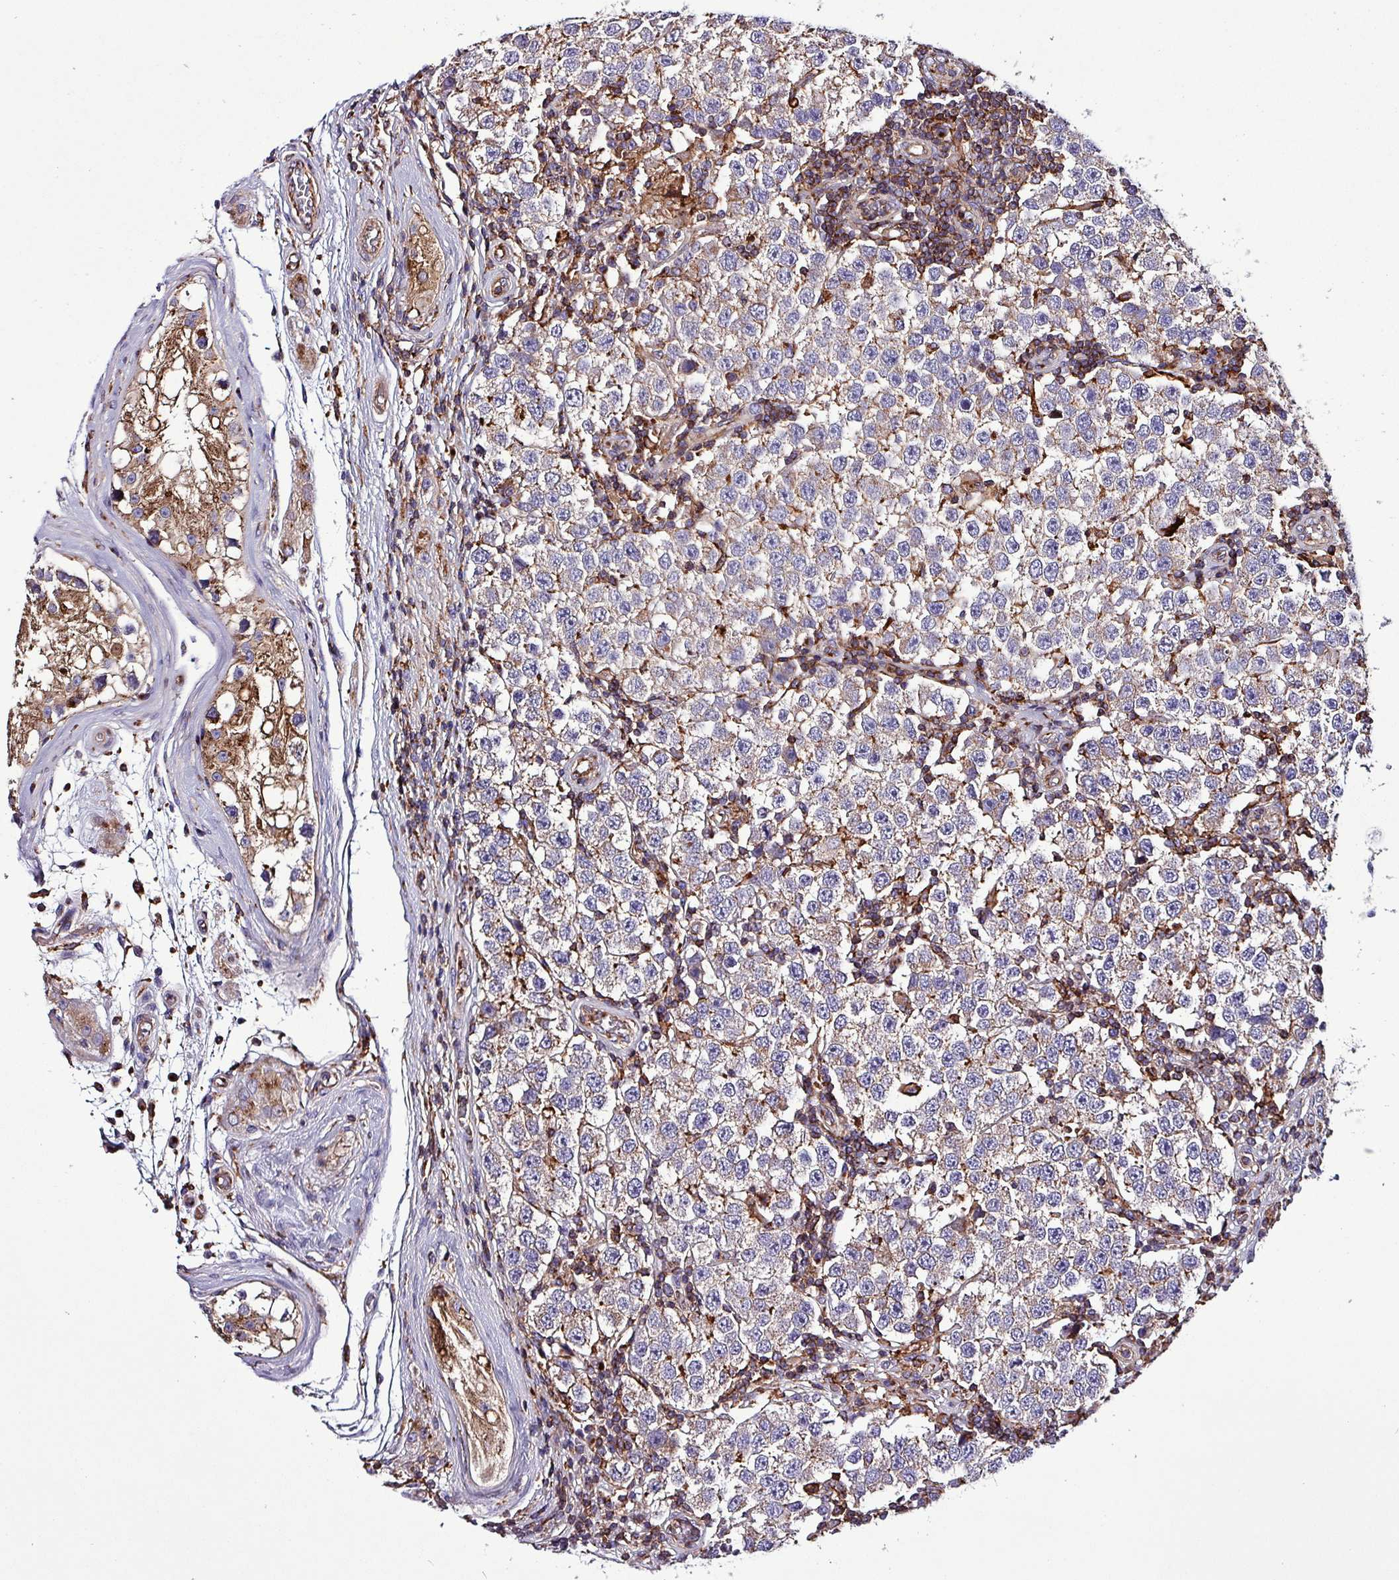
{"staining": {"intensity": "weak", "quantity": "25%-75%", "location": "cytoplasmic/membranous"}, "tissue": "testis cancer", "cell_type": "Tumor cells", "image_type": "cancer", "snomed": [{"axis": "morphology", "description": "Seminoma, NOS"}, {"axis": "topography", "description": "Testis"}], "caption": "Immunohistochemical staining of testis cancer (seminoma) displays weak cytoplasmic/membranous protein positivity in approximately 25%-75% of tumor cells. (brown staining indicates protein expression, while blue staining denotes nuclei).", "gene": "VAMP4", "patient": {"sex": "male", "age": 34}}